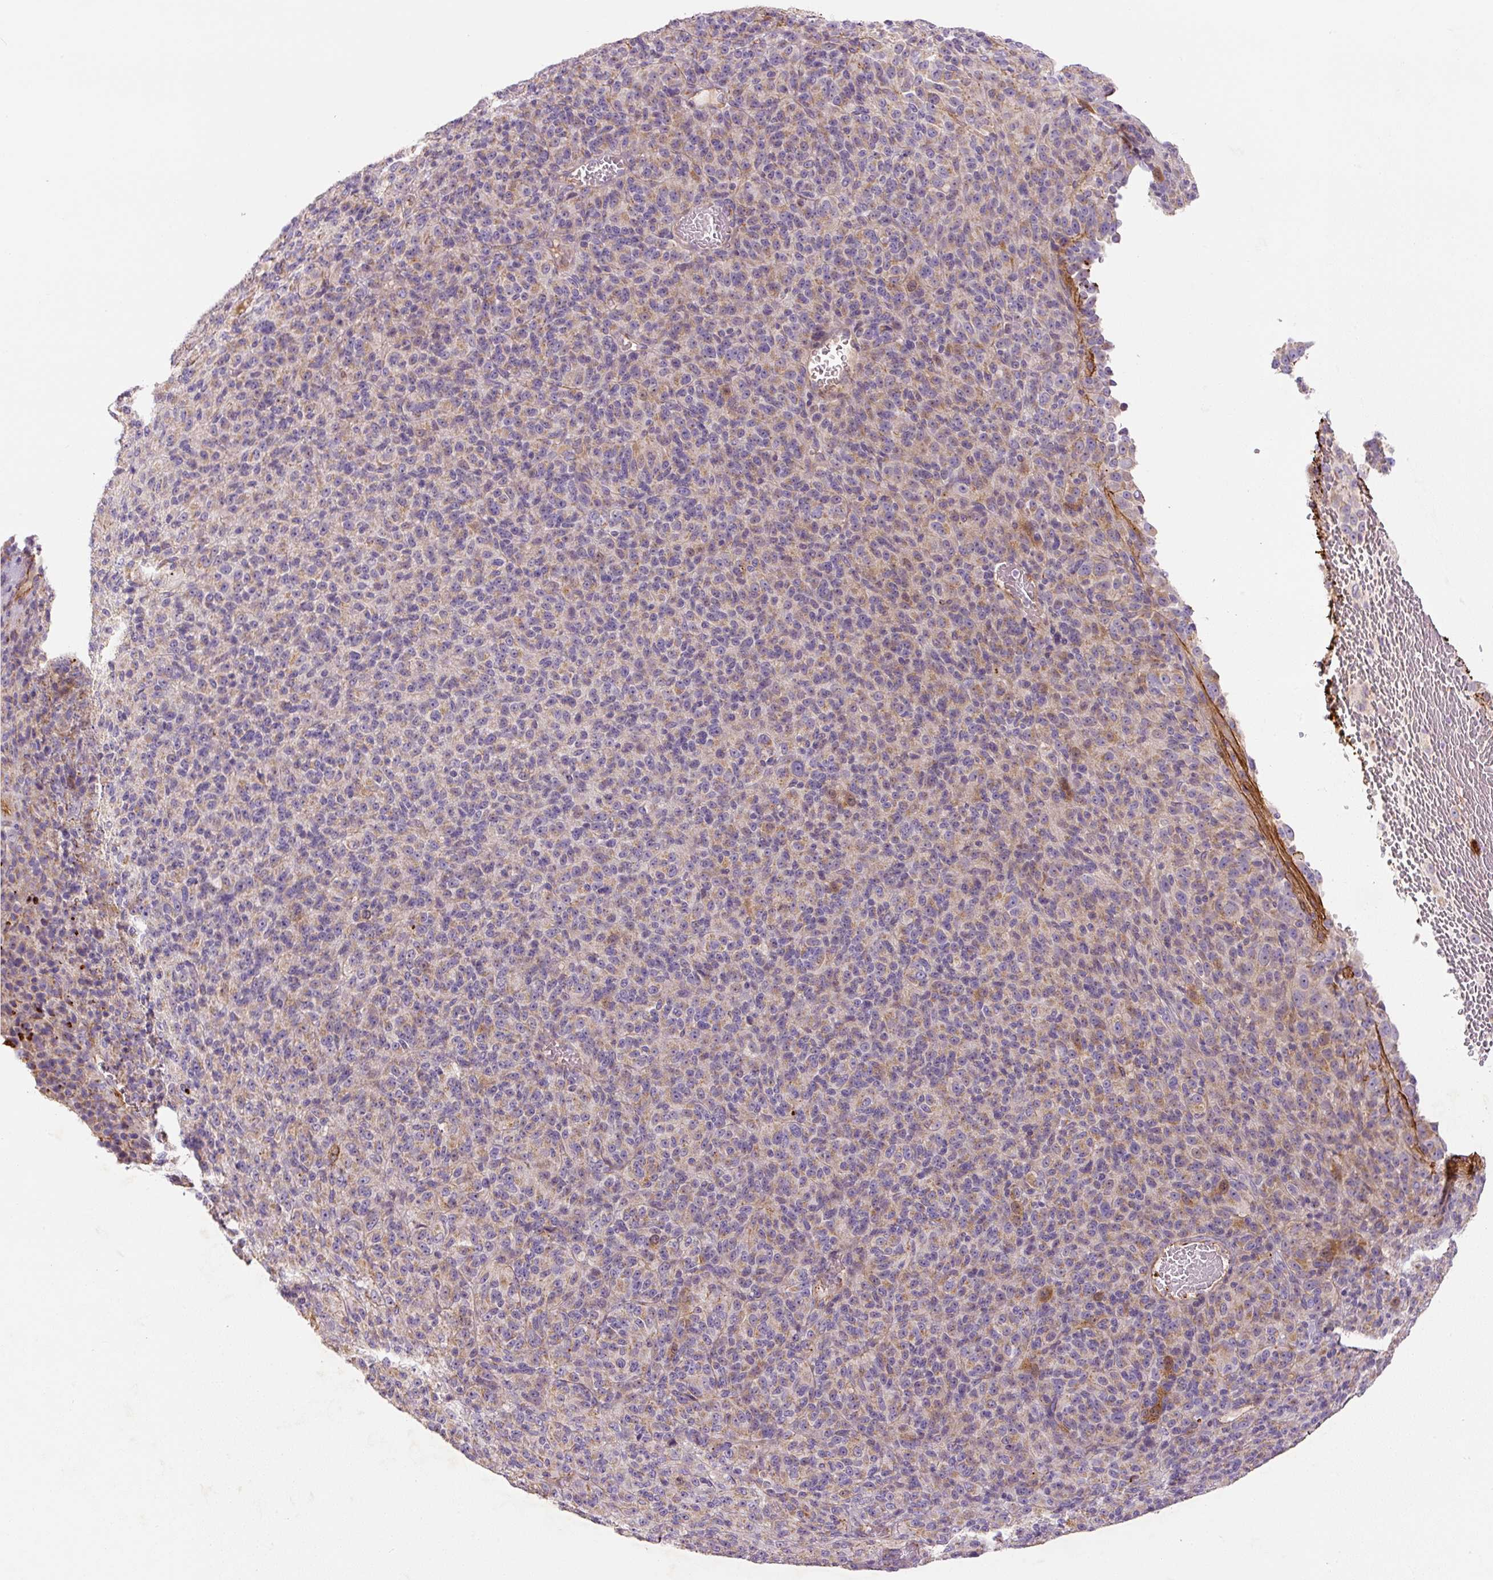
{"staining": {"intensity": "weak", "quantity": "<25%", "location": "cytoplasmic/membranous"}, "tissue": "melanoma", "cell_type": "Tumor cells", "image_type": "cancer", "snomed": [{"axis": "morphology", "description": "Malignant melanoma, Metastatic site"}, {"axis": "topography", "description": "Brain"}], "caption": "Tumor cells show no significant protein expression in malignant melanoma (metastatic site).", "gene": "CCNI2", "patient": {"sex": "female", "age": 56}}